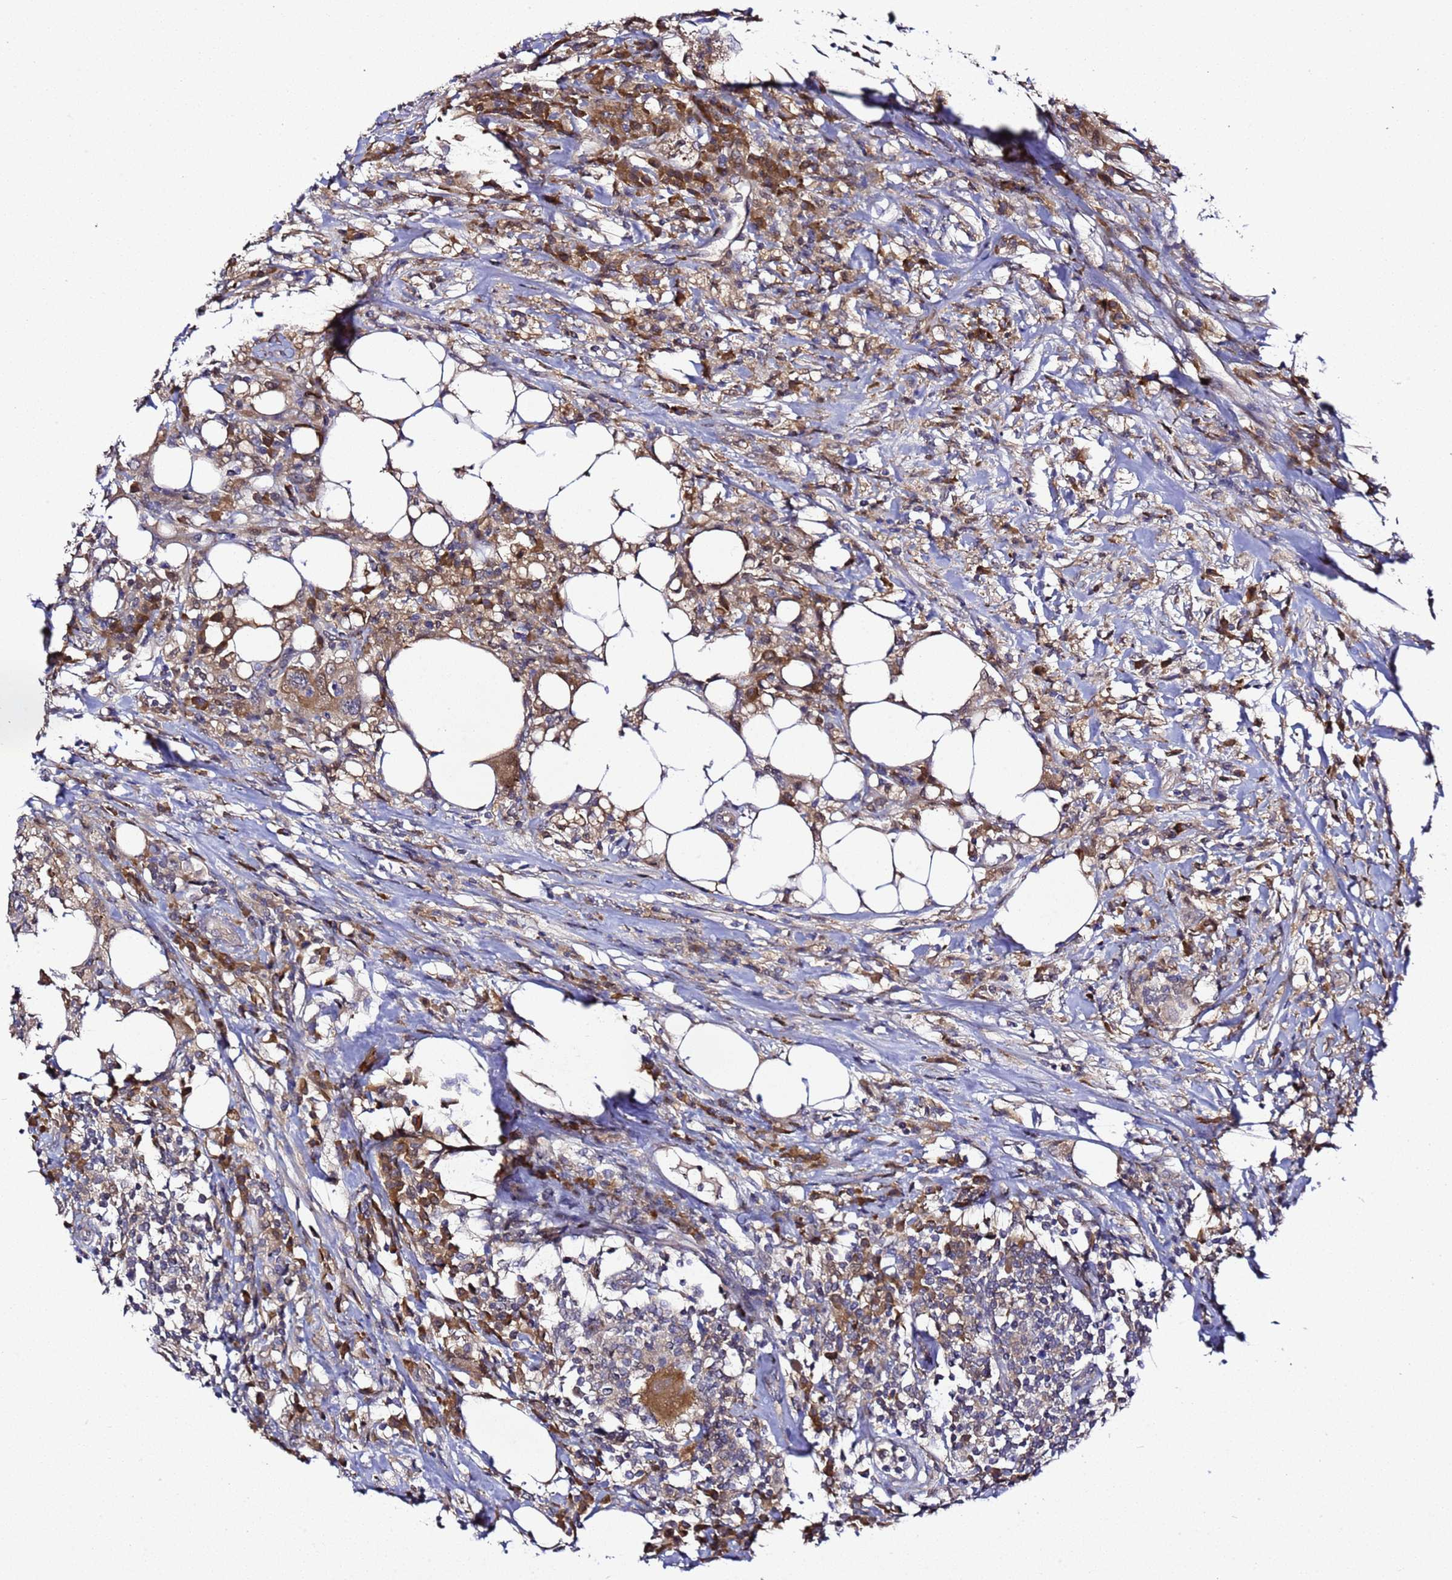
{"staining": {"intensity": "moderate", "quantity": ">75%", "location": "cytoplasmic/membranous"}, "tissue": "colorectal cancer", "cell_type": "Tumor cells", "image_type": "cancer", "snomed": [{"axis": "morphology", "description": "Adenocarcinoma, NOS"}, {"axis": "topography", "description": "Colon"}], "caption": "Protein staining reveals moderate cytoplasmic/membranous positivity in approximately >75% of tumor cells in colorectal cancer (adenocarcinoma).", "gene": "ALG3", "patient": {"sex": "male", "age": 71}}